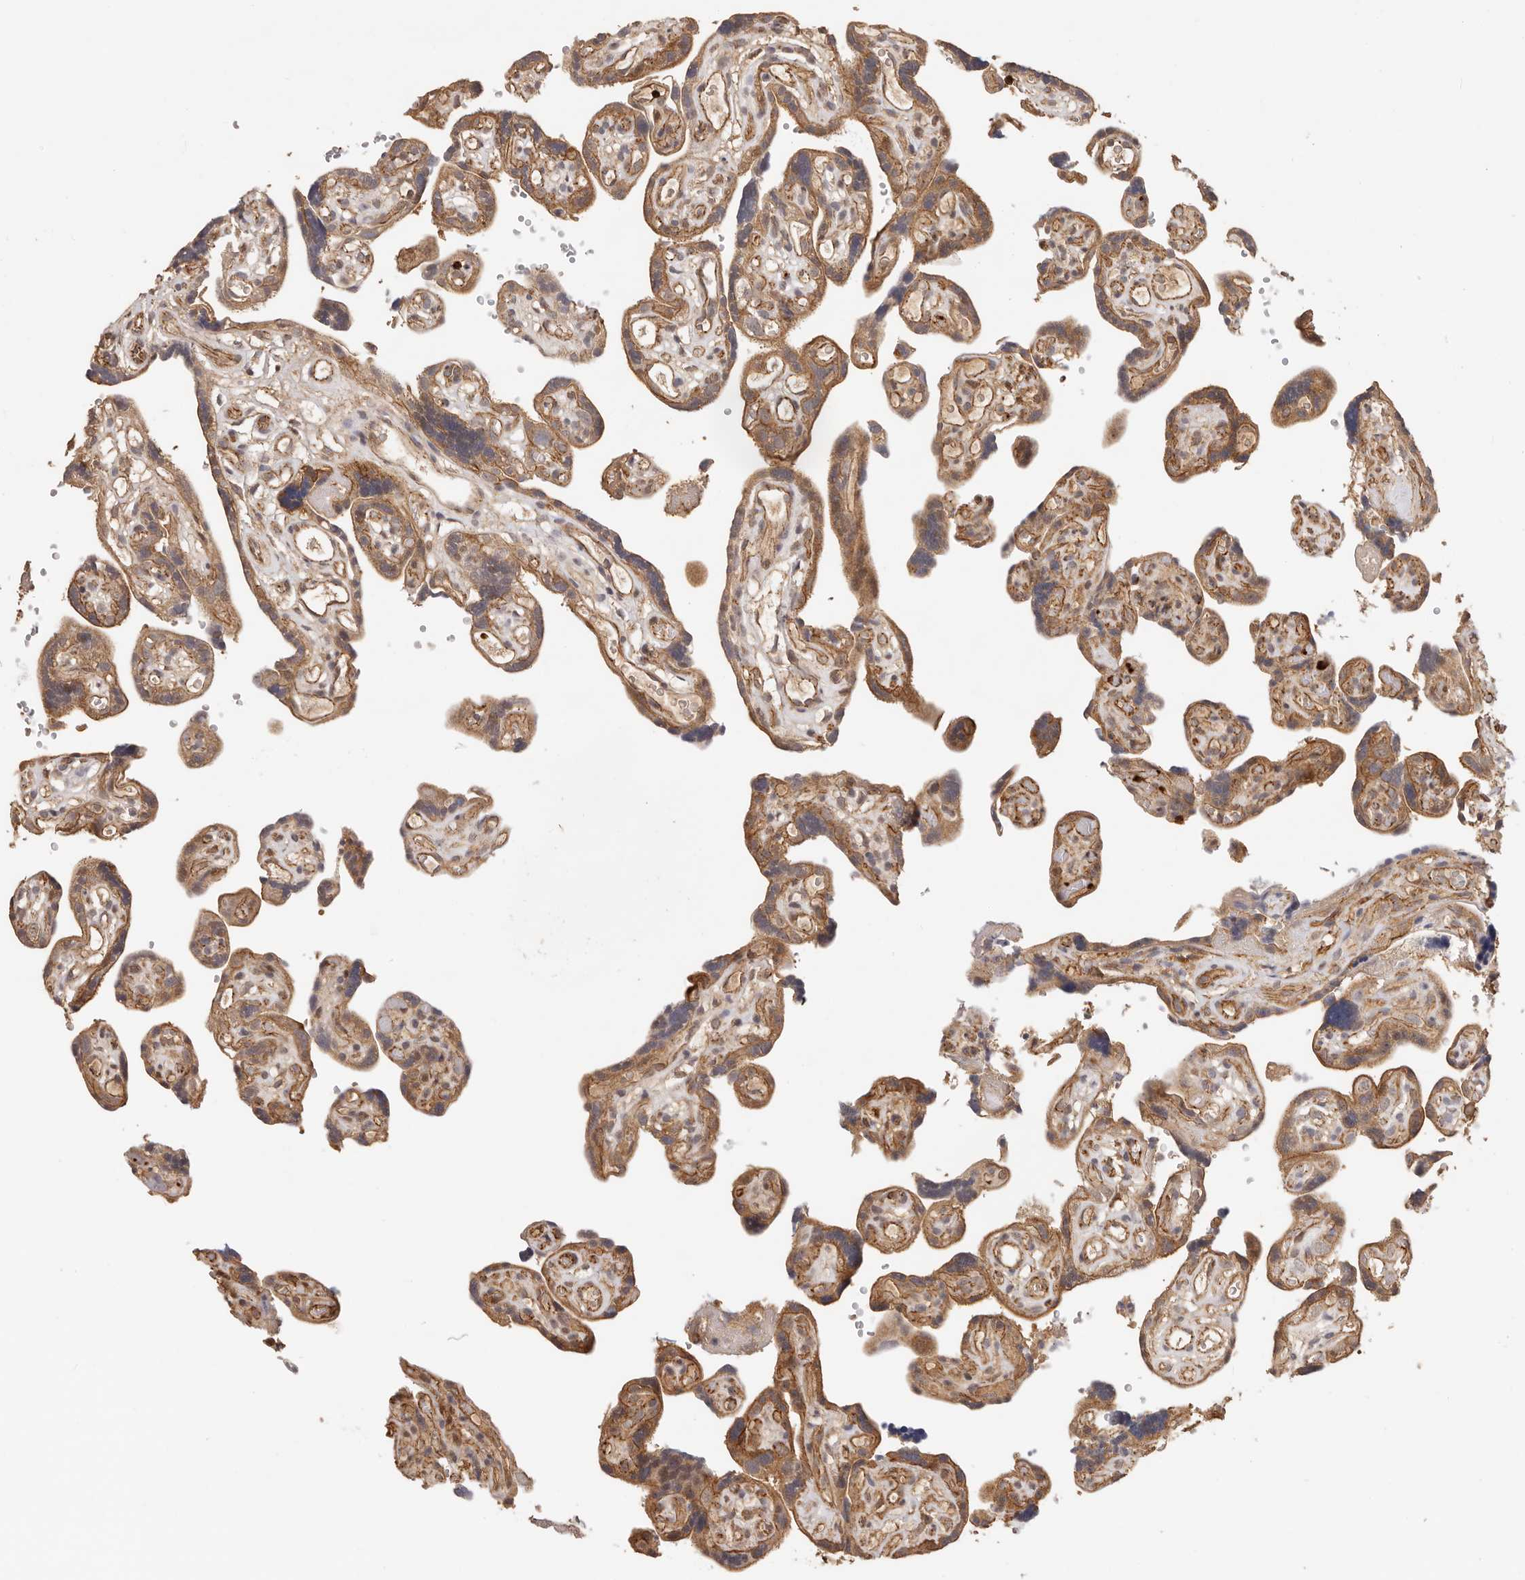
{"staining": {"intensity": "moderate", "quantity": ">75%", "location": "cytoplasmic/membranous"}, "tissue": "placenta", "cell_type": "Decidual cells", "image_type": "normal", "snomed": [{"axis": "morphology", "description": "Normal tissue, NOS"}, {"axis": "topography", "description": "Placenta"}], "caption": "Immunohistochemistry (IHC) (DAB (3,3'-diaminobenzidine)) staining of unremarkable placenta shows moderate cytoplasmic/membranous protein expression in about >75% of decidual cells. The protein is shown in brown color, while the nuclei are stained blue.", "gene": "AFDN", "patient": {"sex": "female", "age": 30}}